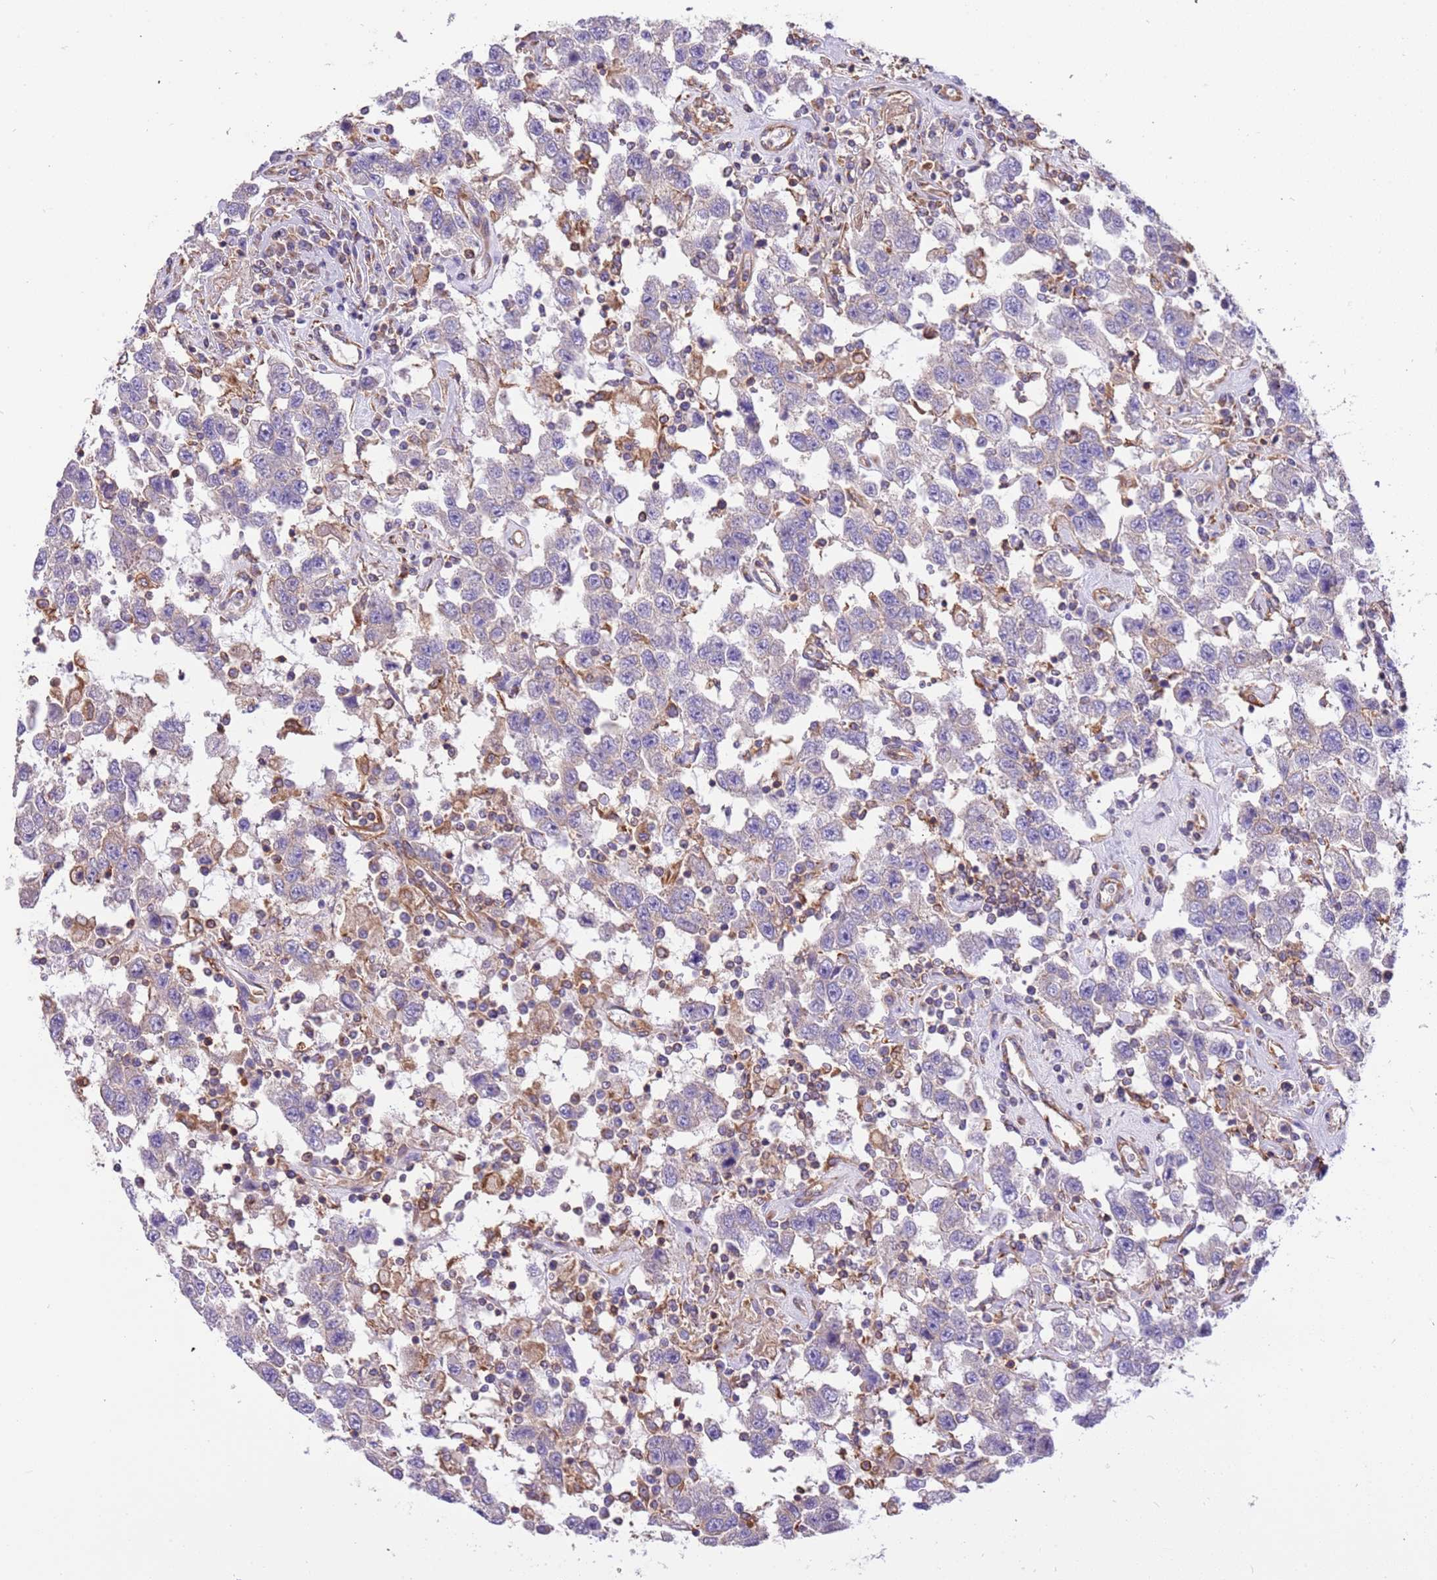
{"staining": {"intensity": "negative", "quantity": "none", "location": "none"}, "tissue": "testis cancer", "cell_type": "Tumor cells", "image_type": "cancer", "snomed": [{"axis": "morphology", "description": "Seminoma, NOS"}, {"axis": "topography", "description": "Testis"}], "caption": "Tumor cells are negative for brown protein staining in testis cancer (seminoma).", "gene": "NAALADL1", "patient": {"sex": "male", "age": 41}}